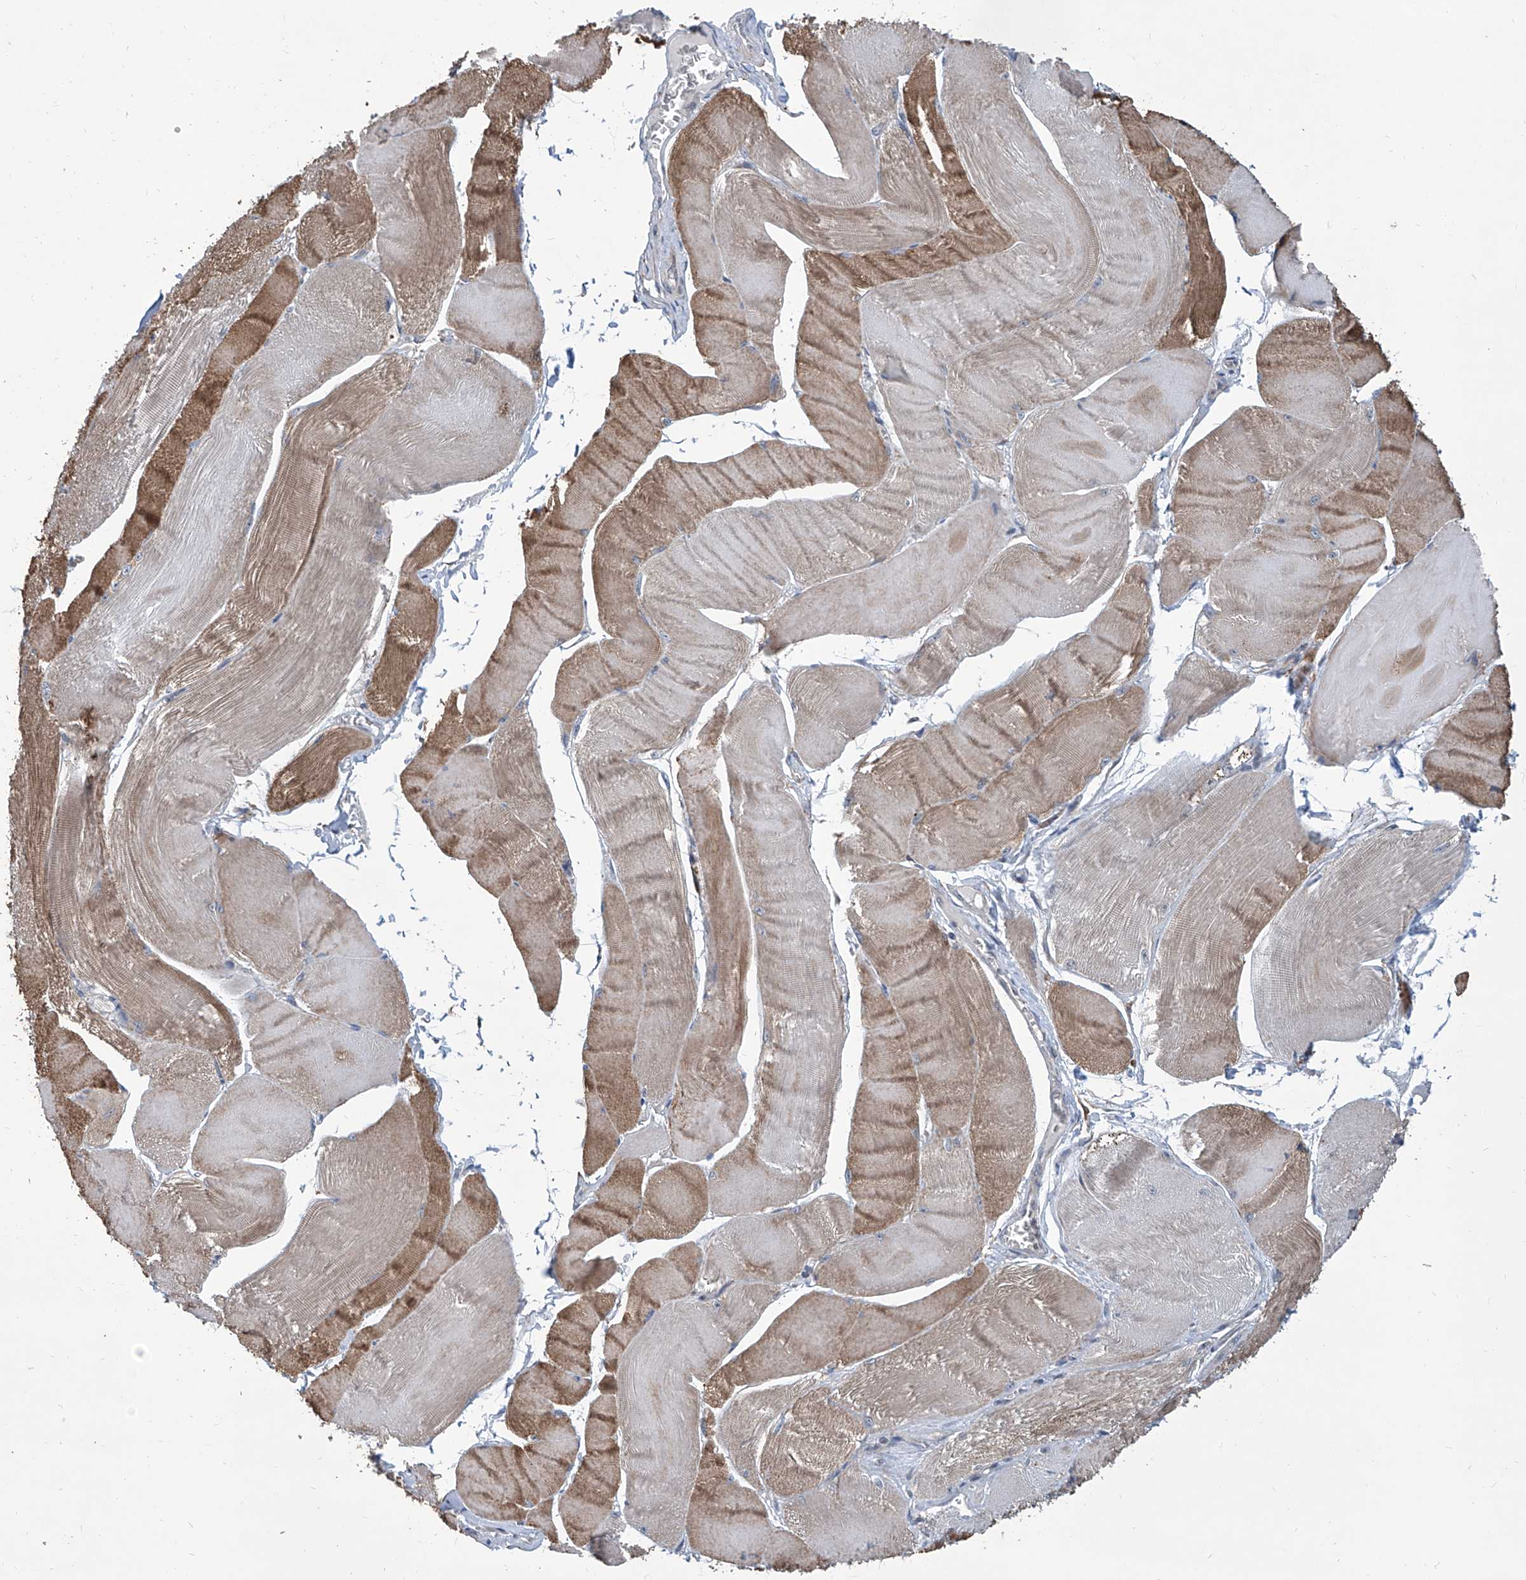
{"staining": {"intensity": "moderate", "quantity": "25%-75%", "location": "cytoplasmic/membranous"}, "tissue": "skeletal muscle", "cell_type": "Myocytes", "image_type": "normal", "snomed": [{"axis": "morphology", "description": "Normal tissue, NOS"}, {"axis": "morphology", "description": "Basal cell carcinoma"}, {"axis": "topography", "description": "Skeletal muscle"}], "caption": "About 25%-75% of myocytes in unremarkable human skeletal muscle display moderate cytoplasmic/membranous protein positivity as visualized by brown immunohistochemical staining.", "gene": "USP48", "patient": {"sex": "female", "age": 64}}